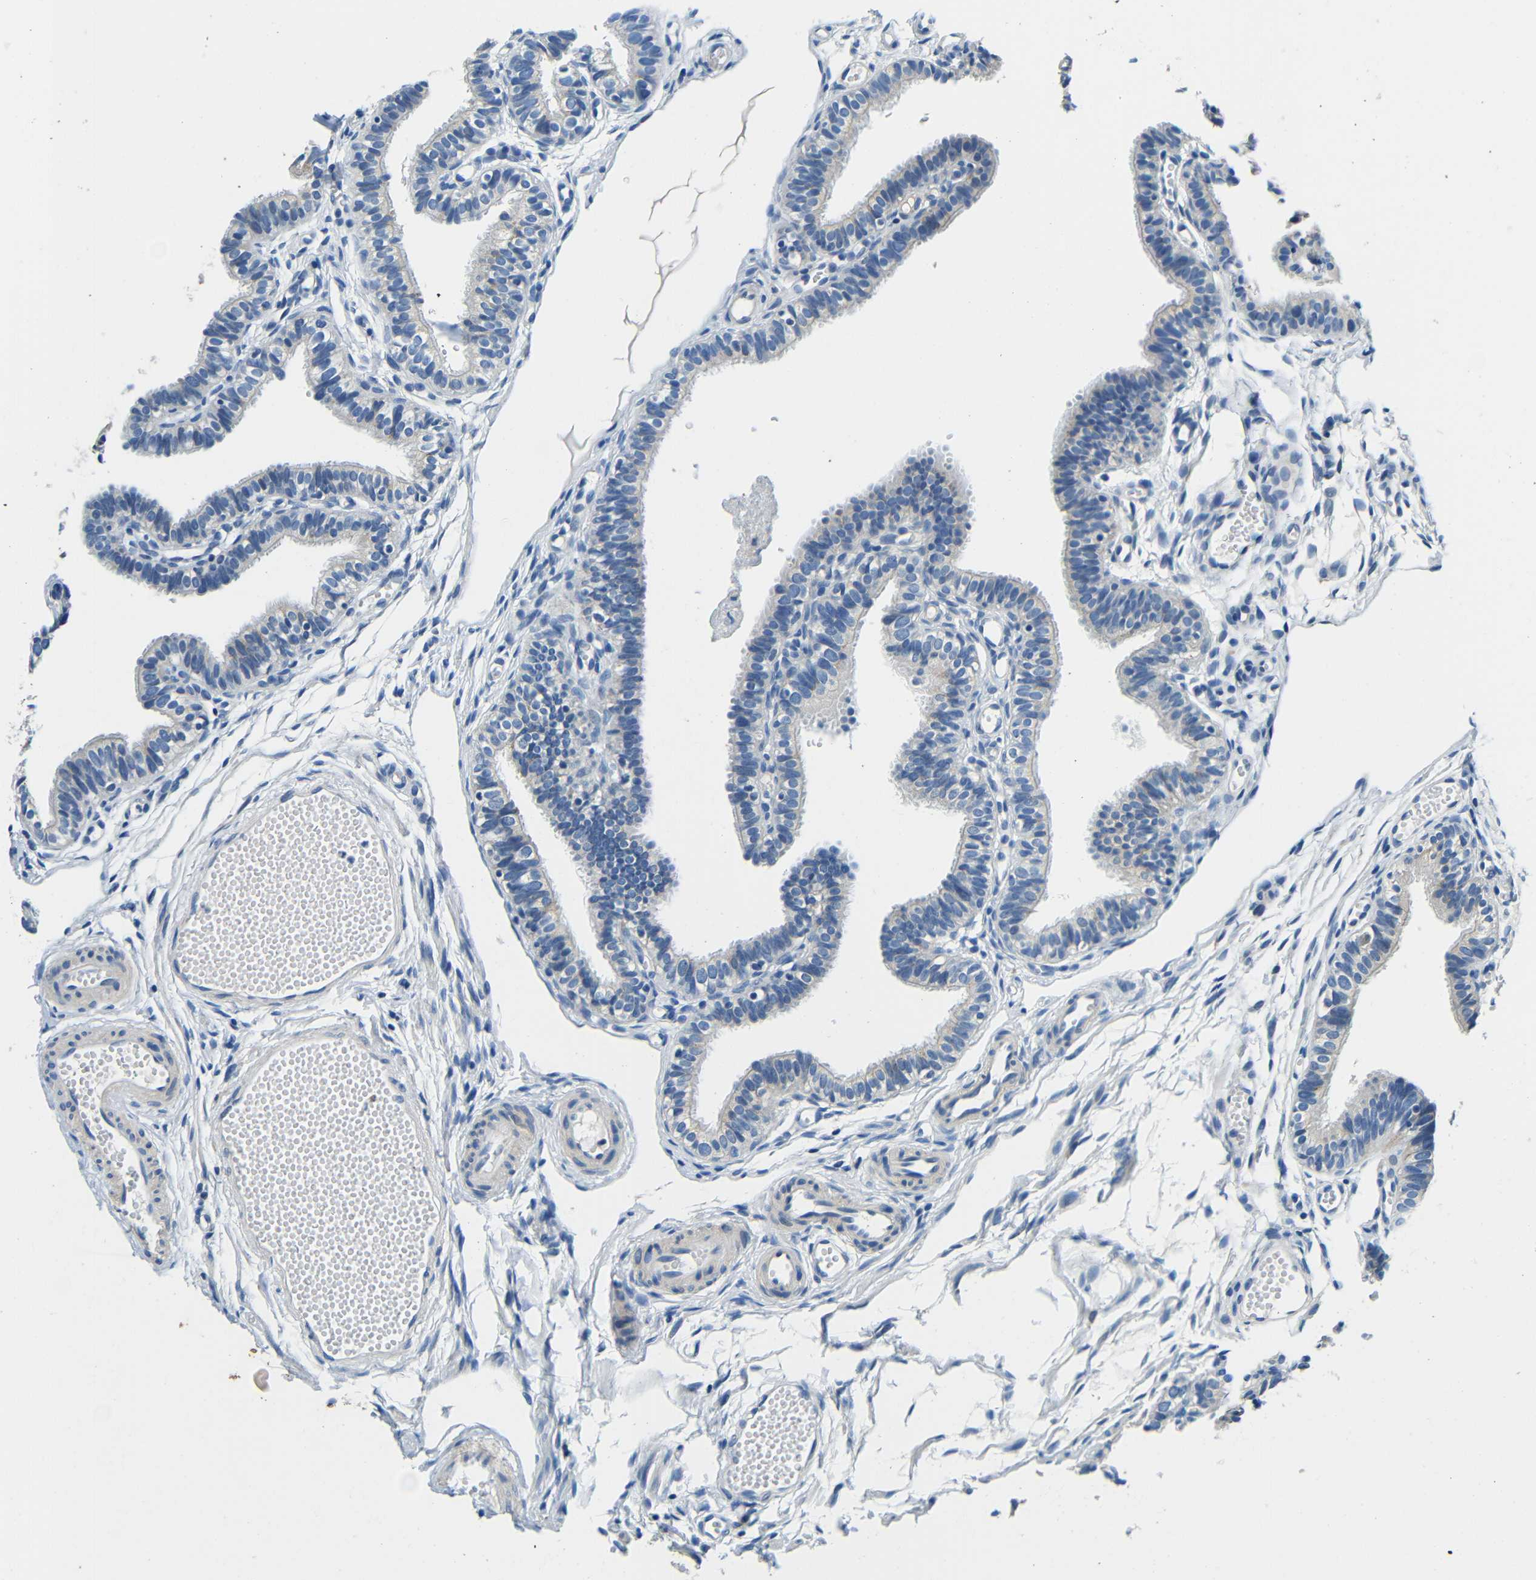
{"staining": {"intensity": "weak", "quantity": "<25%", "location": "cytoplasmic/membranous"}, "tissue": "fallopian tube", "cell_type": "Glandular cells", "image_type": "normal", "snomed": [{"axis": "morphology", "description": "Normal tissue, NOS"}, {"axis": "topography", "description": "Fallopian tube"}, {"axis": "topography", "description": "Placenta"}], "caption": "The immunohistochemistry (IHC) micrograph has no significant positivity in glandular cells of fallopian tube.", "gene": "FMO5", "patient": {"sex": "female", "age": 34}}